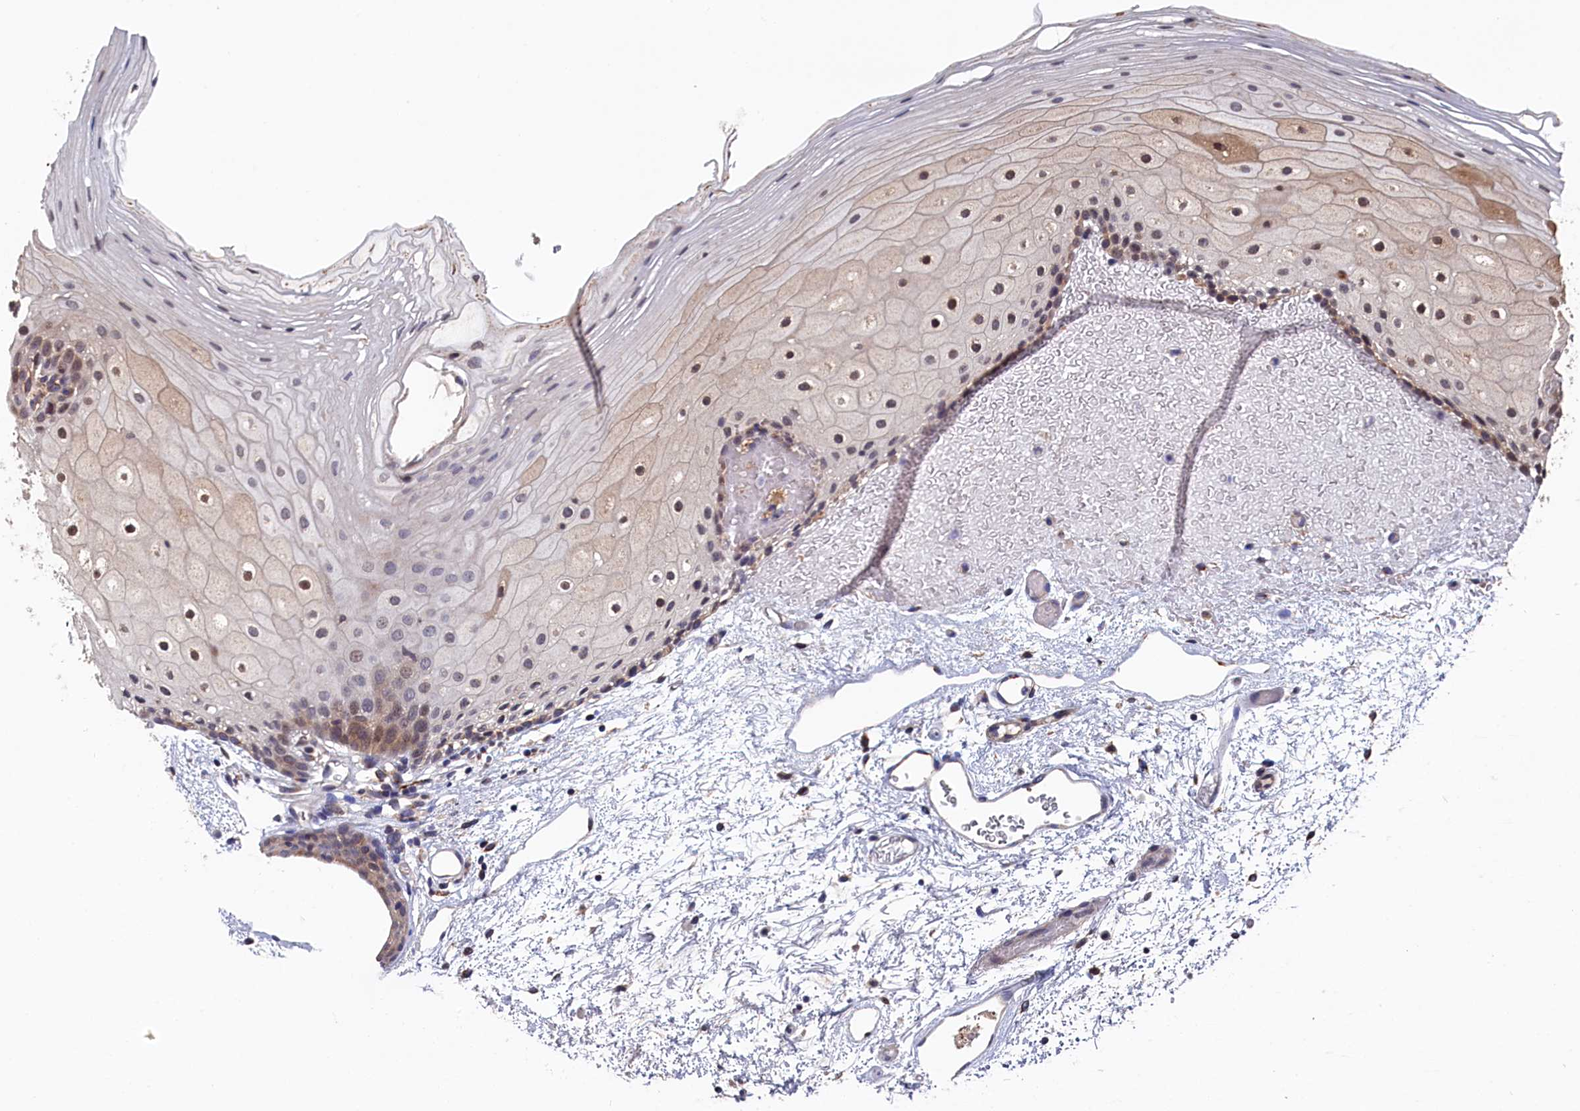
{"staining": {"intensity": "moderate", "quantity": "25%-75%", "location": "cytoplasmic/membranous,nuclear"}, "tissue": "oral mucosa", "cell_type": "Squamous epithelial cells", "image_type": "normal", "snomed": [{"axis": "morphology", "description": "Normal tissue, NOS"}, {"axis": "topography", "description": "Oral tissue"}], "caption": "IHC photomicrograph of normal human oral mucosa stained for a protein (brown), which reveals medium levels of moderate cytoplasmic/membranous,nuclear expression in approximately 25%-75% of squamous epithelial cells.", "gene": "SLC12A4", "patient": {"sex": "female", "age": 70}}